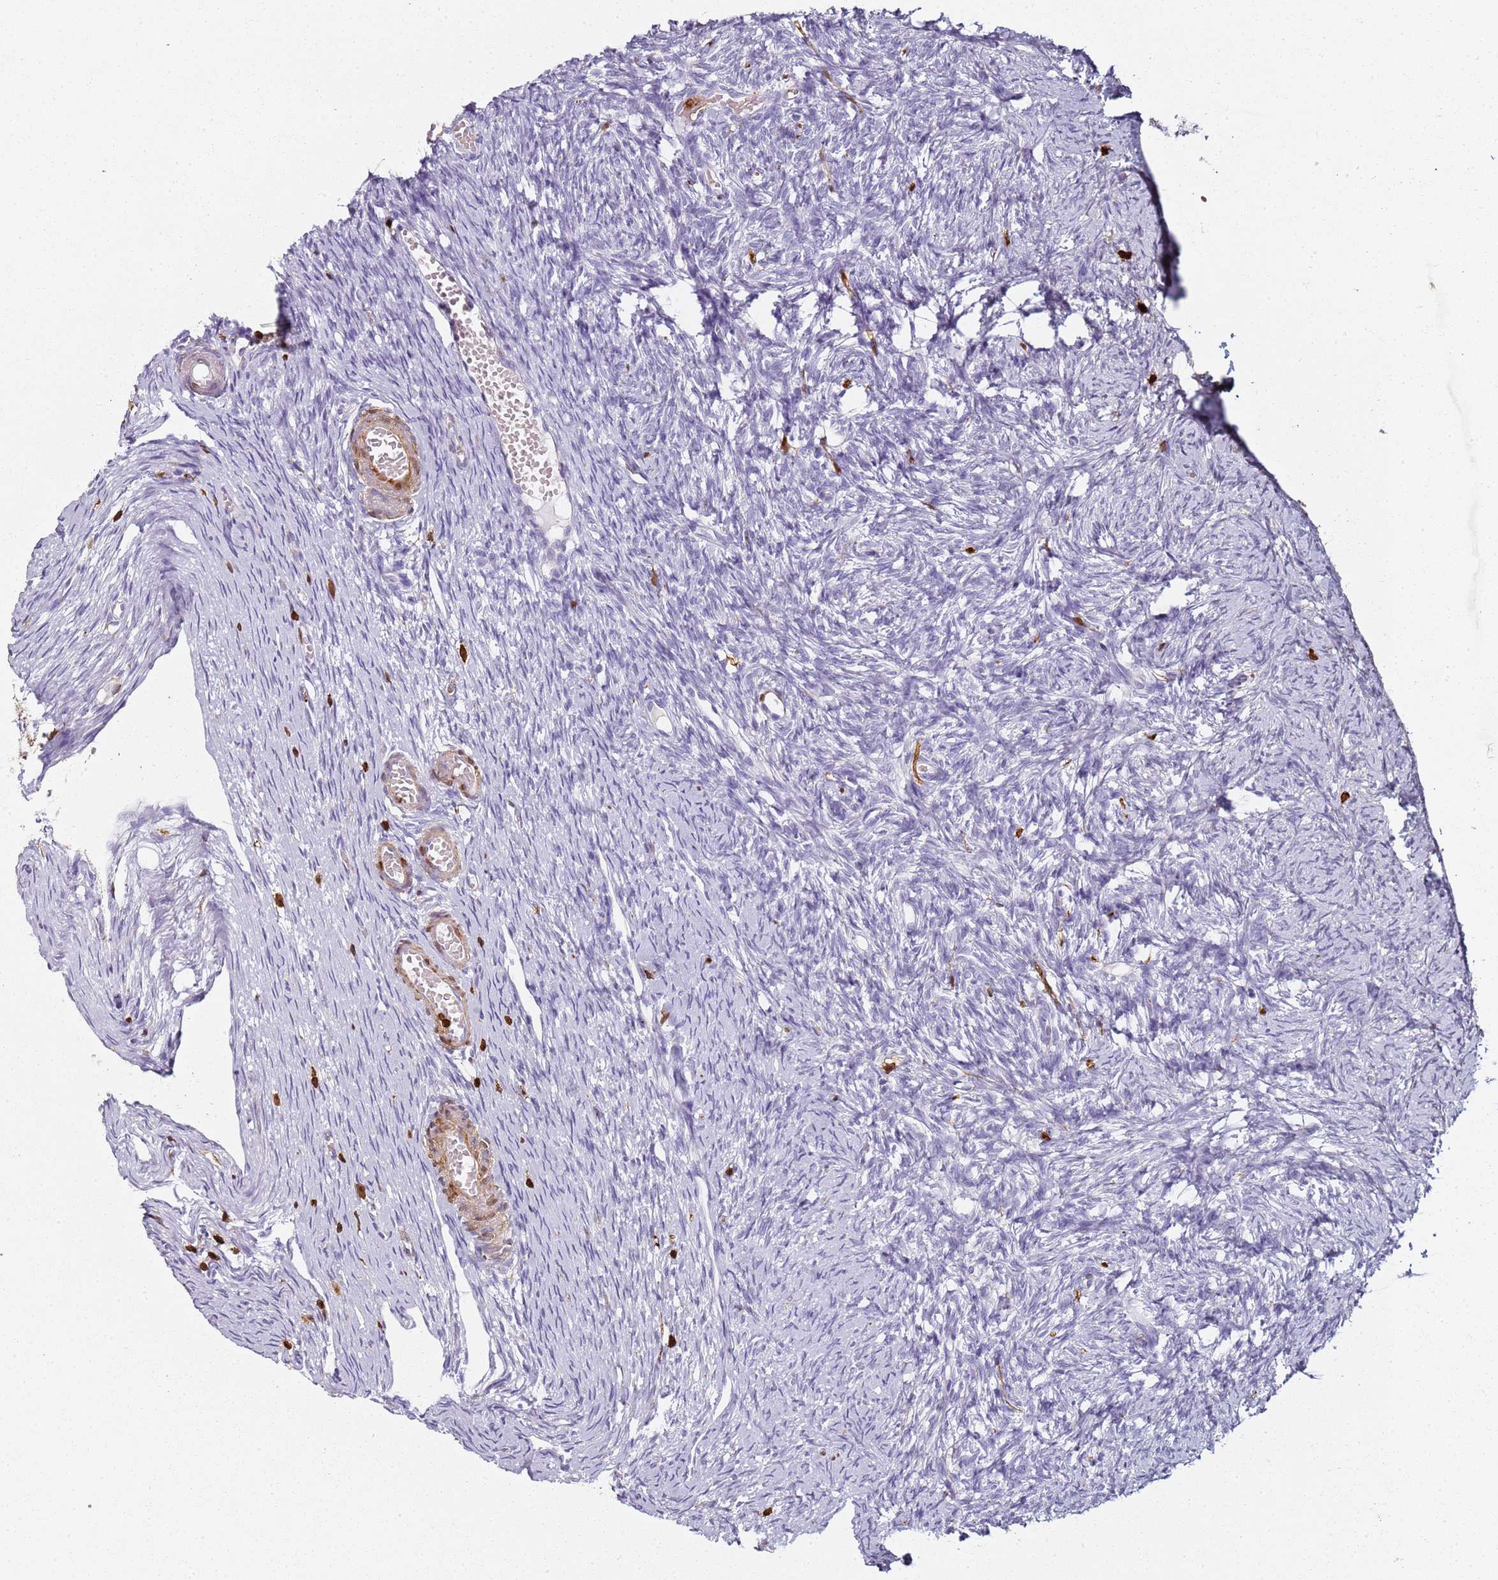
{"staining": {"intensity": "negative", "quantity": "none", "location": "none"}, "tissue": "ovary", "cell_type": "Ovarian stroma cells", "image_type": "normal", "snomed": [{"axis": "morphology", "description": "Normal tissue, NOS"}, {"axis": "topography", "description": "Ovary"}], "caption": "An IHC photomicrograph of benign ovary is shown. There is no staining in ovarian stroma cells of ovary.", "gene": "S100A4", "patient": {"sex": "female", "age": 51}}